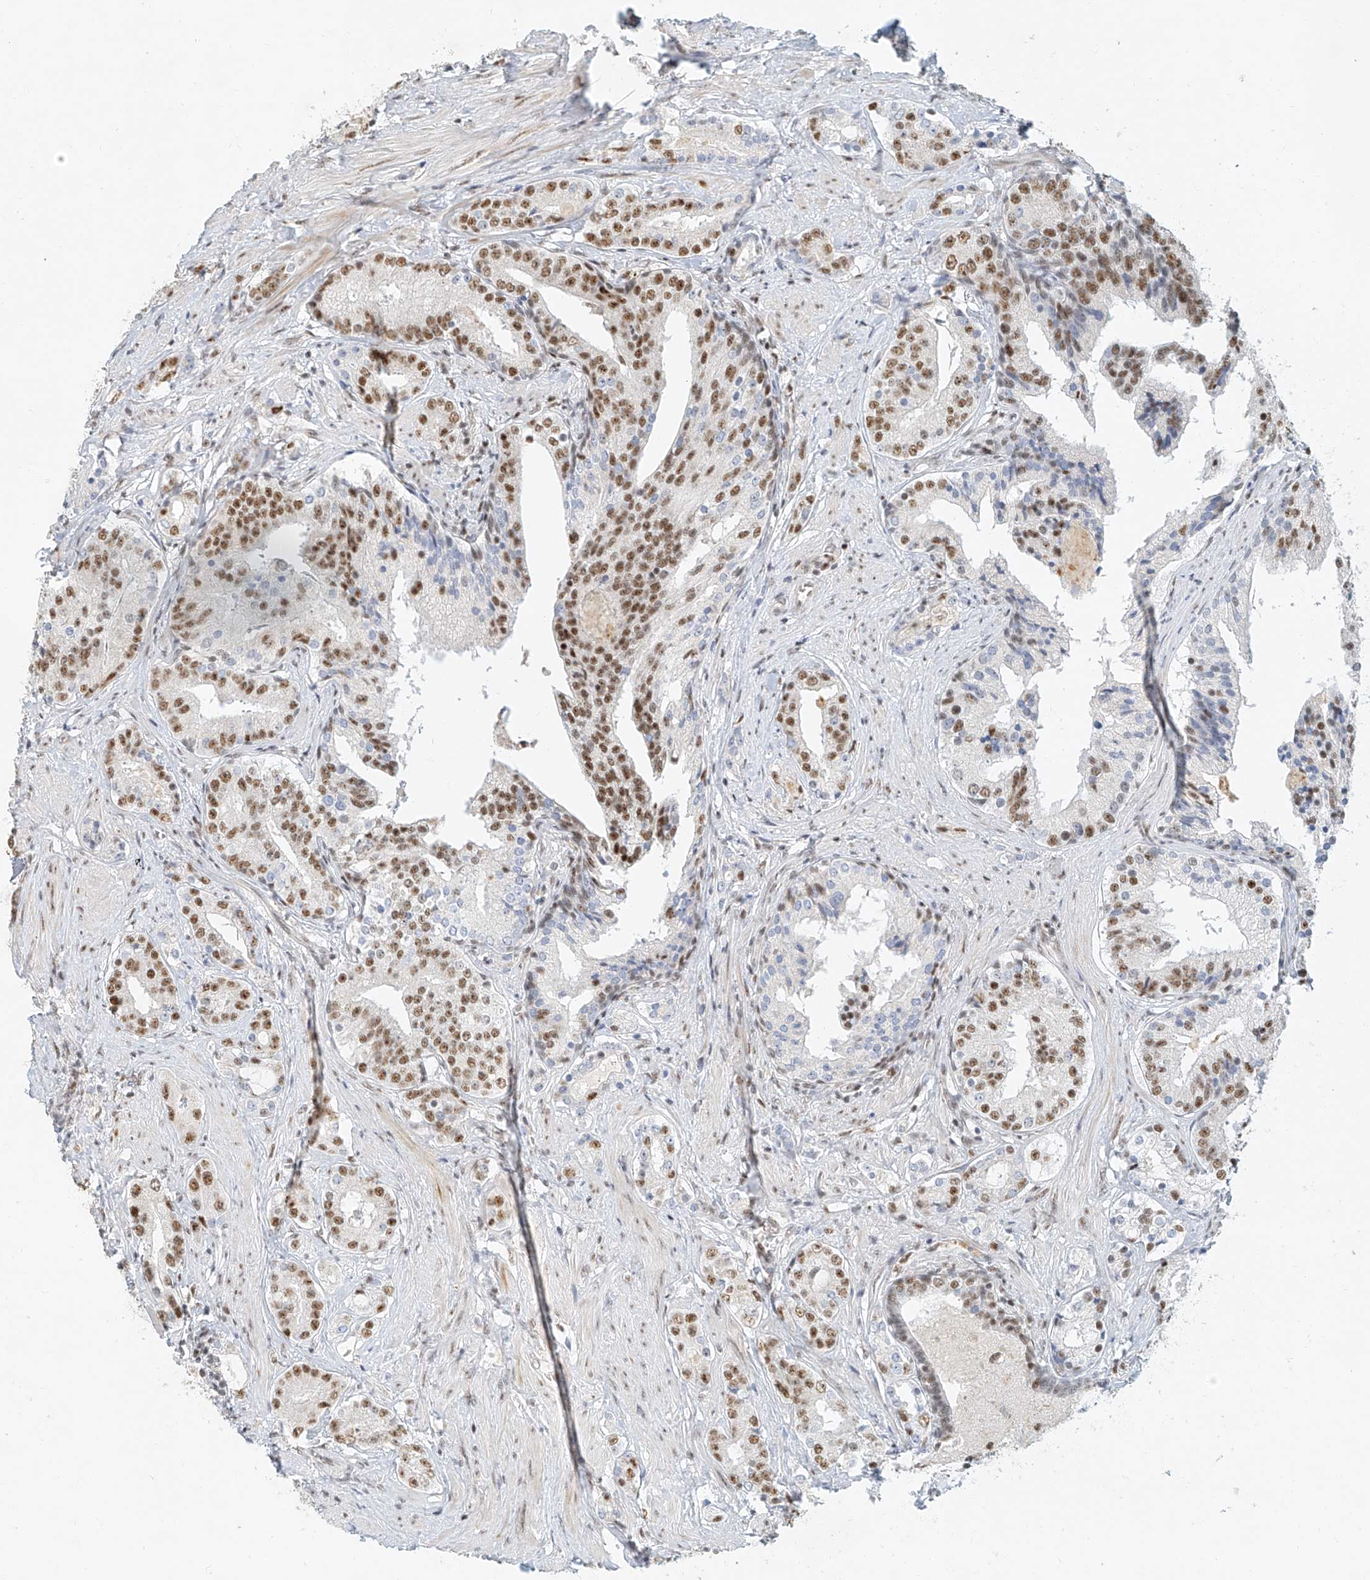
{"staining": {"intensity": "moderate", "quantity": ">75%", "location": "nuclear"}, "tissue": "prostate cancer", "cell_type": "Tumor cells", "image_type": "cancer", "snomed": [{"axis": "morphology", "description": "Adenocarcinoma, High grade"}, {"axis": "topography", "description": "Prostate"}], "caption": "Protein analysis of prostate high-grade adenocarcinoma tissue exhibits moderate nuclear staining in approximately >75% of tumor cells. The protein of interest is shown in brown color, while the nuclei are stained blue.", "gene": "CXorf58", "patient": {"sex": "male", "age": 58}}